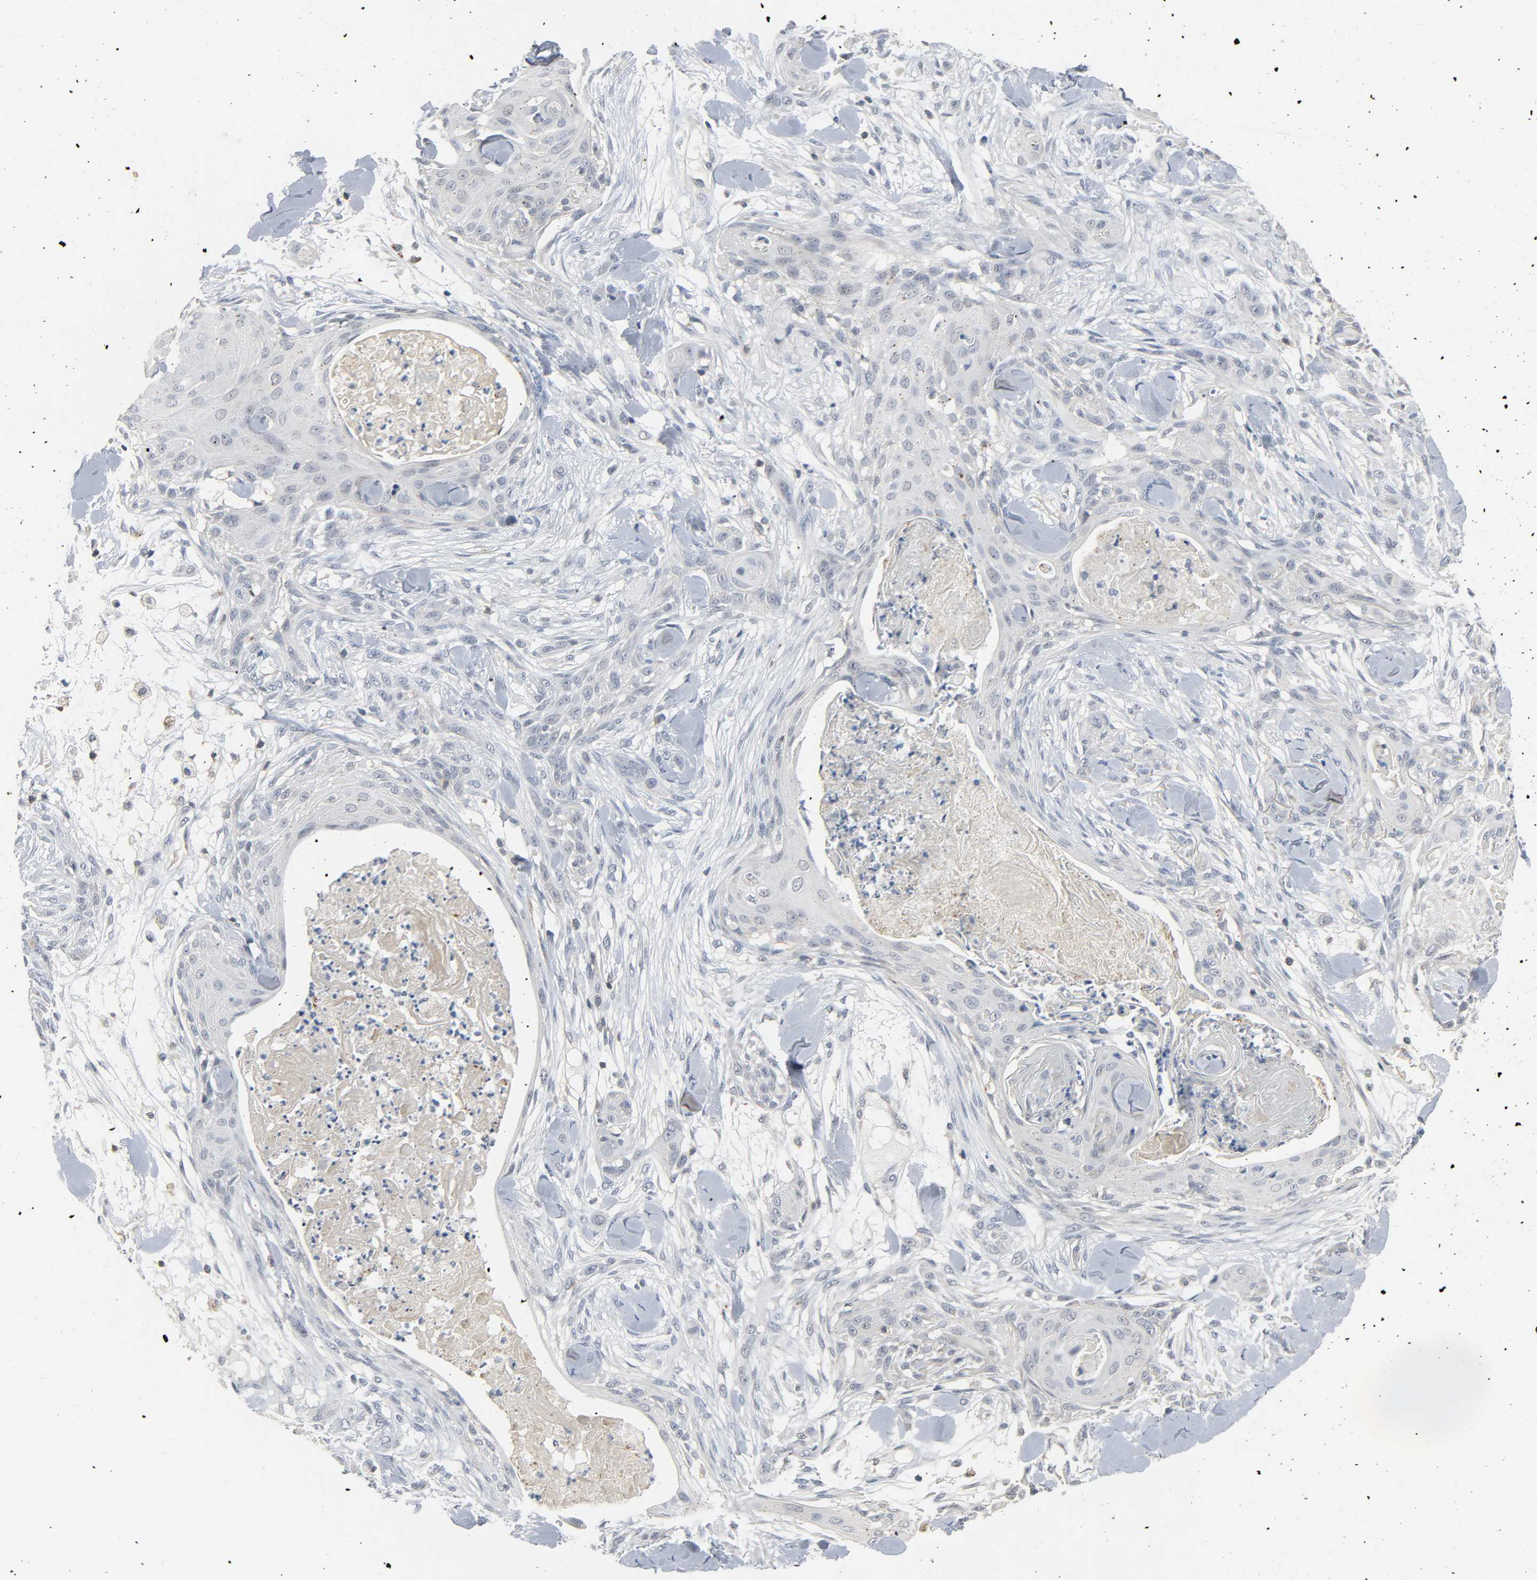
{"staining": {"intensity": "negative", "quantity": "none", "location": "none"}, "tissue": "skin cancer", "cell_type": "Tumor cells", "image_type": "cancer", "snomed": [{"axis": "morphology", "description": "Squamous cell carcinoma, NOS"}, {"axis": "topography", "description": "Skin"}], "caption": "Micrograph shows no significant protein positivity in tumor cells of squamous cell carcinoma (skin). The staining was performed using DAB (3,3'-diaminobenzidine) to visualize the protein expression in brown, while the nuclei were stained in blue with hematoxylin (Magnification: 20x).", "gene": "CD4", "patient": {"sex": "female", "age": 59}}